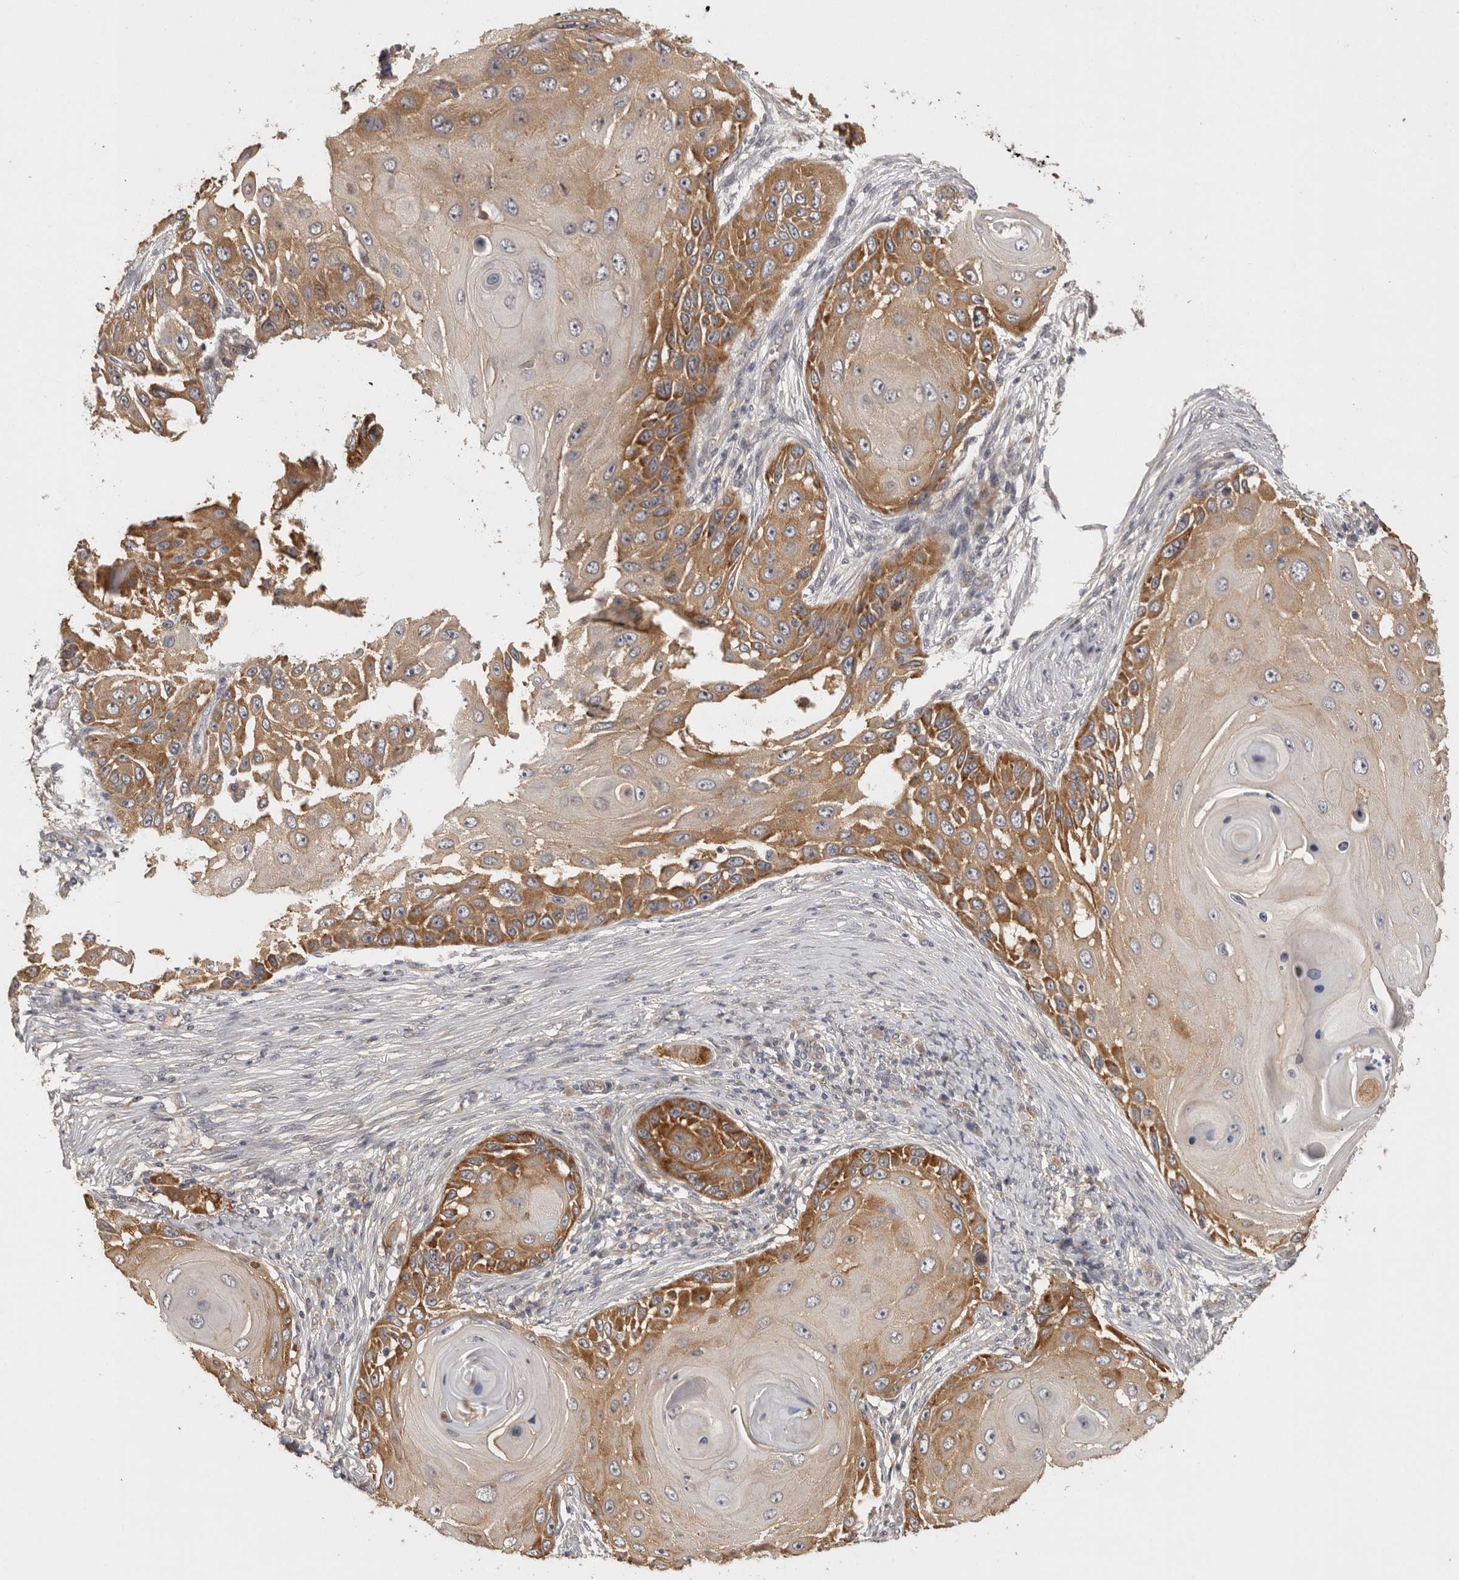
{"staining": {"intensity": "moderate", "quantity": ">75%", "location": "cytoplasmic/membranous"}, "tissue": "skin cancer", "cell_type": "Tumor cells", "image_type": "cancer", "snomed": [{"axis": "morphology", "description": "Squamous cell carcinoma, NOS"}, {"axis": "topography", "description": "Skin"}], "caption": "Skin cancer (squamous cell carcinoma) tissue reveals moderate cytoplasmic/membranous expression in about >75% of tumor cells, visualized by immunohistochemistry. (brown staining indicates protein expression, while blue staining denotes nuclei).", "gene": "BAIAP2", "patient": {"sex": "female", "age": 44}}